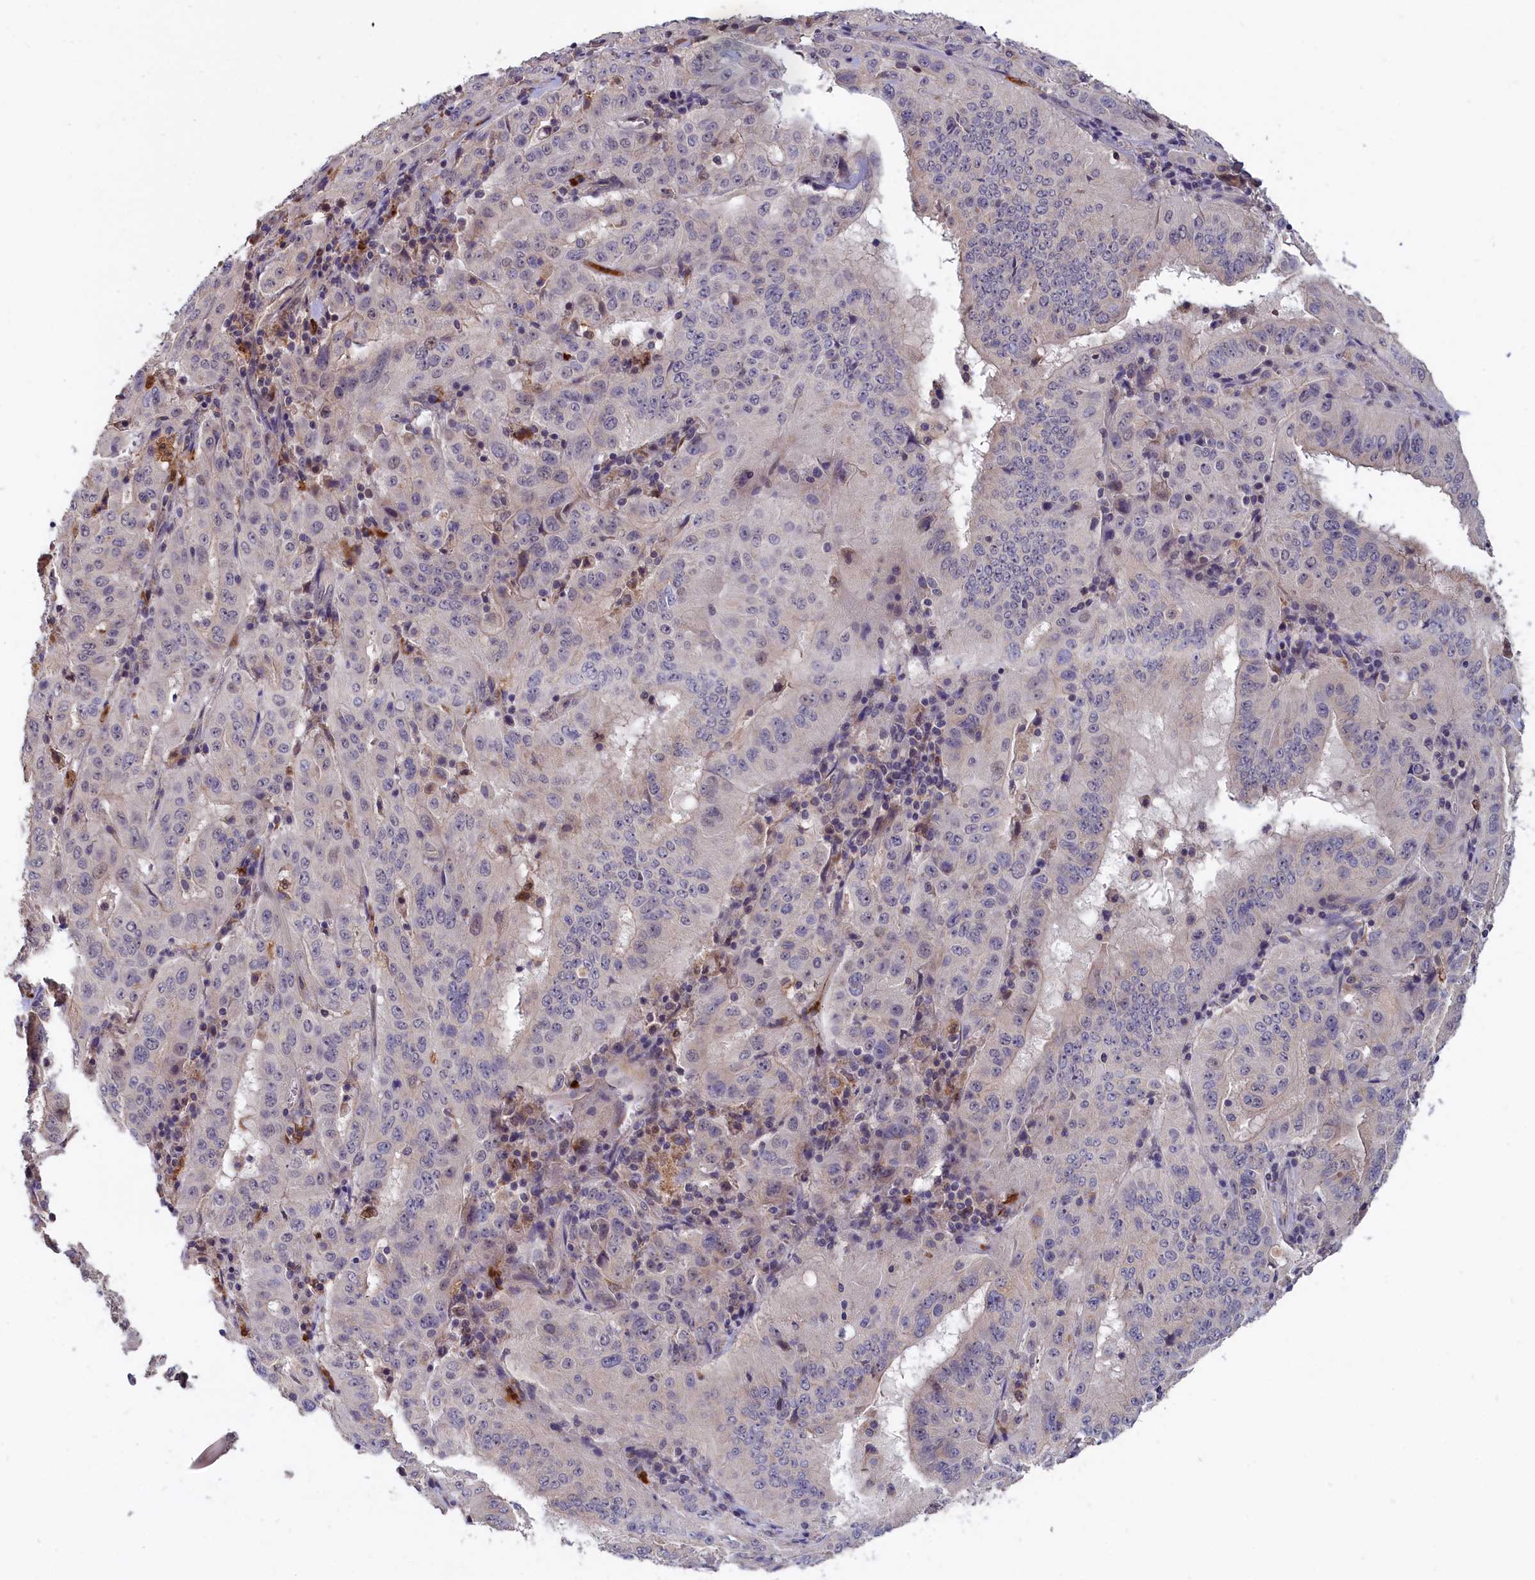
{"staining": {"intensity": "negative", "quantity": "none", "location": "none"}, "tissue": "pancreatic cancer", "cell_type": "Tumor cells", "image_type": "cancer", "snomed": [{"axis": "morphology", "description": "Adenocarcinoma, NOS"}, {"axis": "topography", "description": "Pancreas"}], "caption": "The histopathology image demonstrates no significant expression in tumor cells of pancreatic adenocarcinoma.", "gene": "EPB41L4B", "patient": {"sex": "male", "age": 63}}